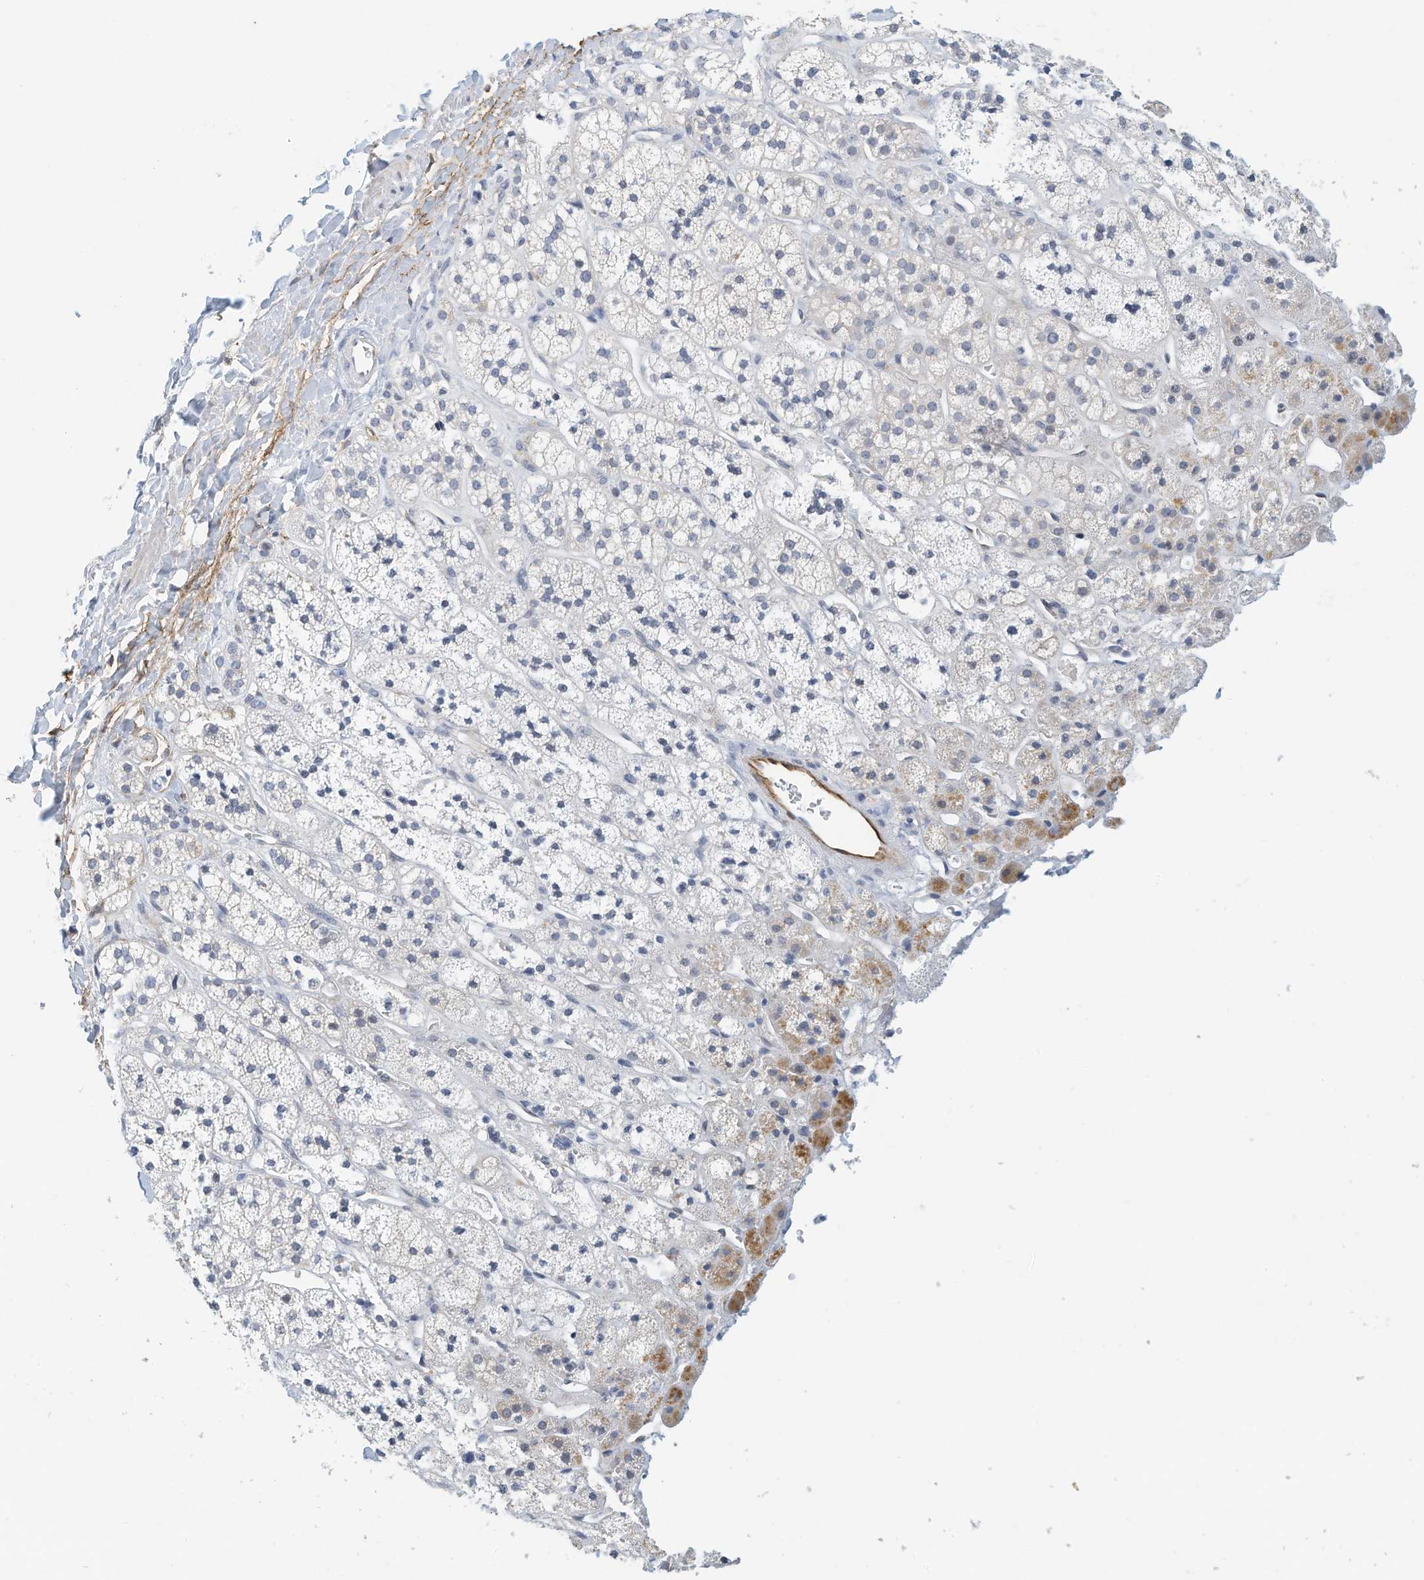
{"staining": {"intensity": "moderate", "quantity": "<25%", "location": "cytoplasmic/membranous"}, "tissue": "adrenal gland", "cell_type": "Glandular cells", "image_type": "normal", "snomed": [{"axis": "morphology", "description": "Normal tissue, NOS"}, {"axis": "topography", "description": "Adrenal gland"}], "caption": "Immunohistochemical staining of benign human adrenal gland reveals low levels of moderate cytoplasmic/membranous staining in about <25% of glandular cells. (Brightfield microscopy of DAB IHC at high magnification).", "gene": "ARHGAP28", "patient": {"sex": "male", "age": 56}}